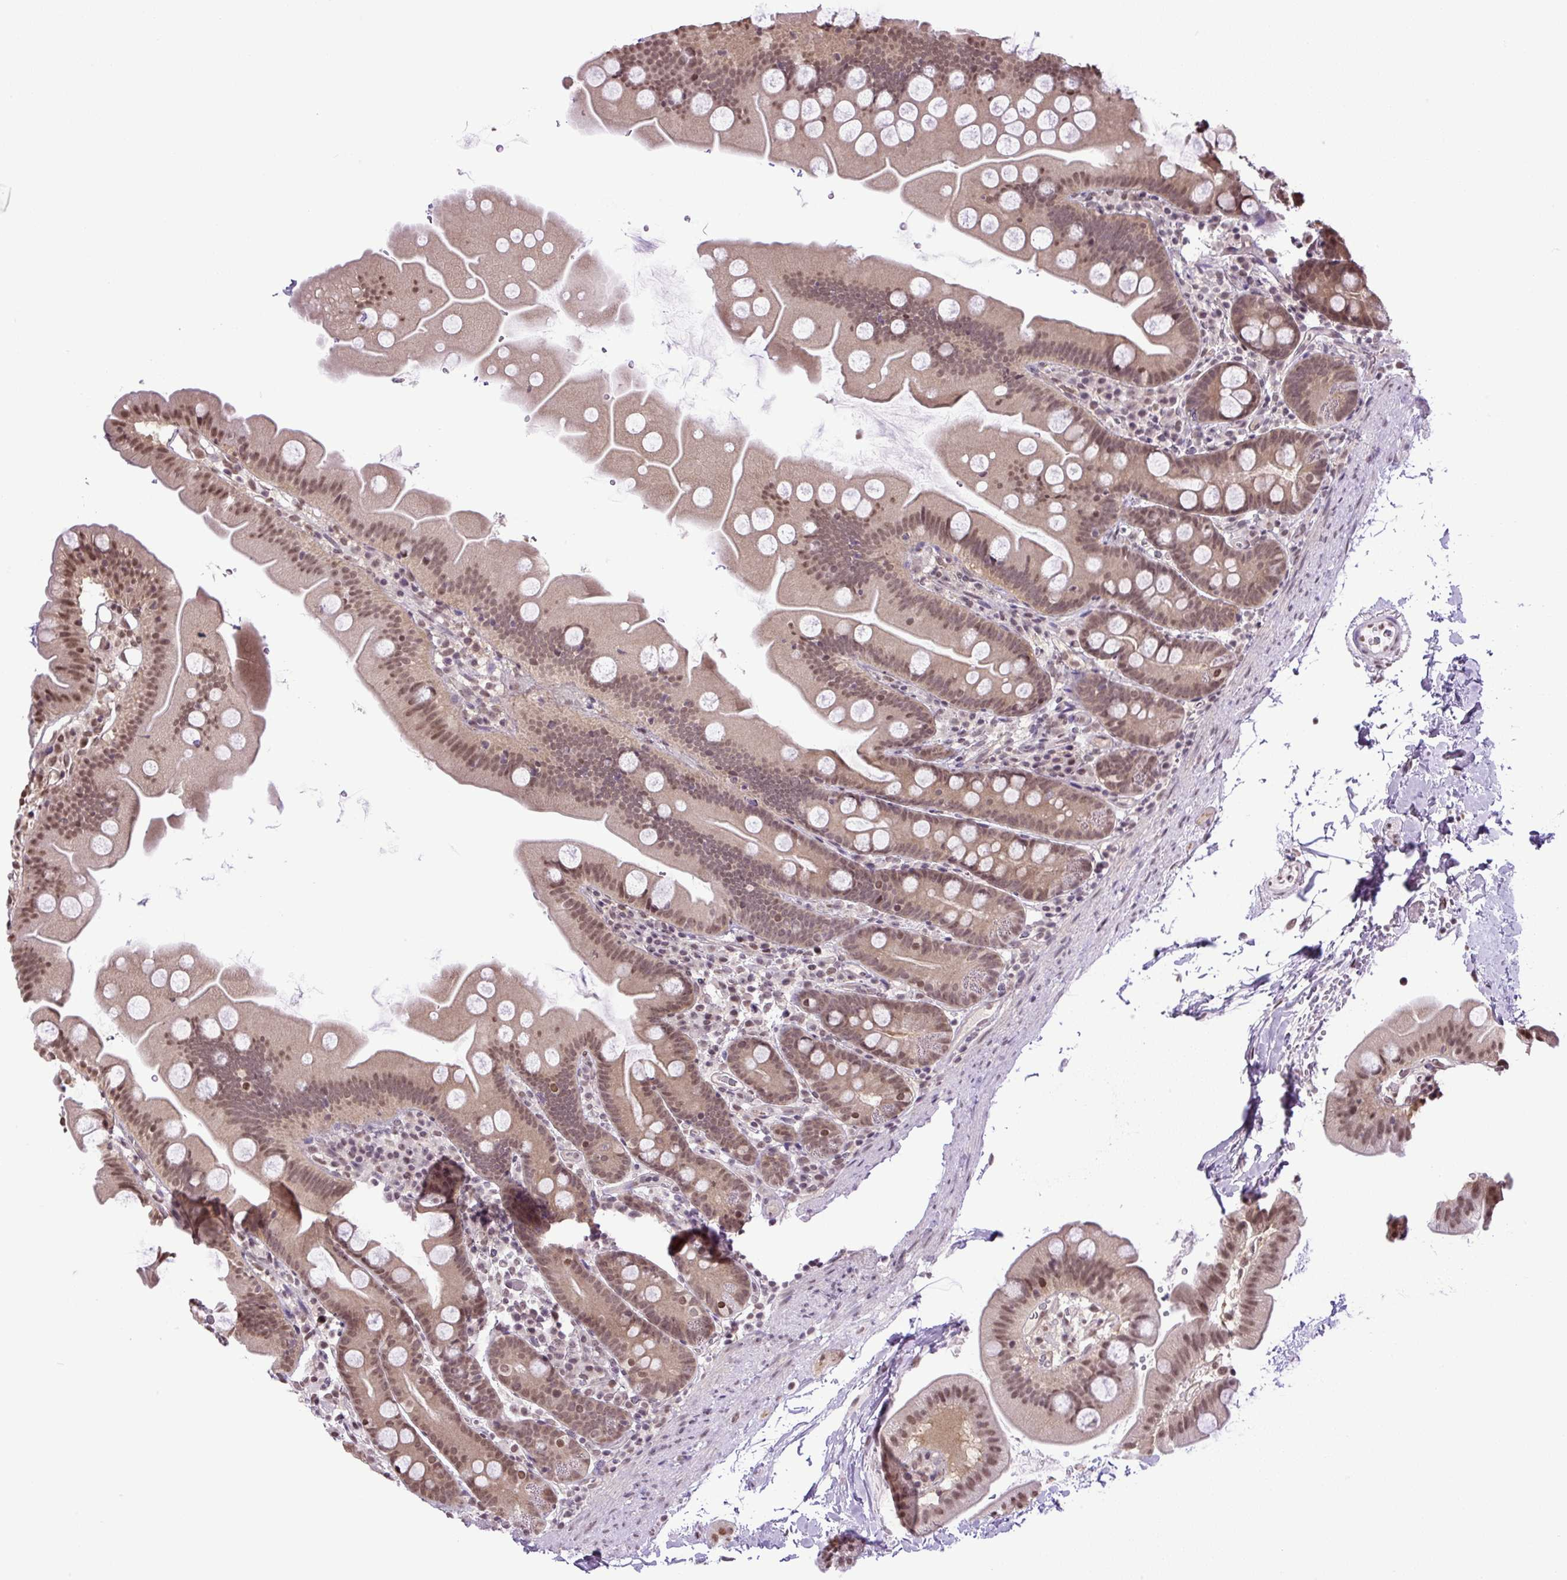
{"staining": {"intensity": "moderate", "quantity": "25%-75%", "location": "nuclear"}, "tissue": "small intestine", "cell_type": "Glandular cells", "image_type": "normal", "snomed": [{"axis": "morphology", "description": "Normal tissue, NOS"}, {"axis": "topography", "description": "Small intestine"}], "caption": "DAB immunohistochemical staining of normal human small intestine reveals moderate nuclear protein expression in approximately 25%-75% of glandular cells.", "gene": "SGTA", "patient": {"sex": "female", "age": 68}}